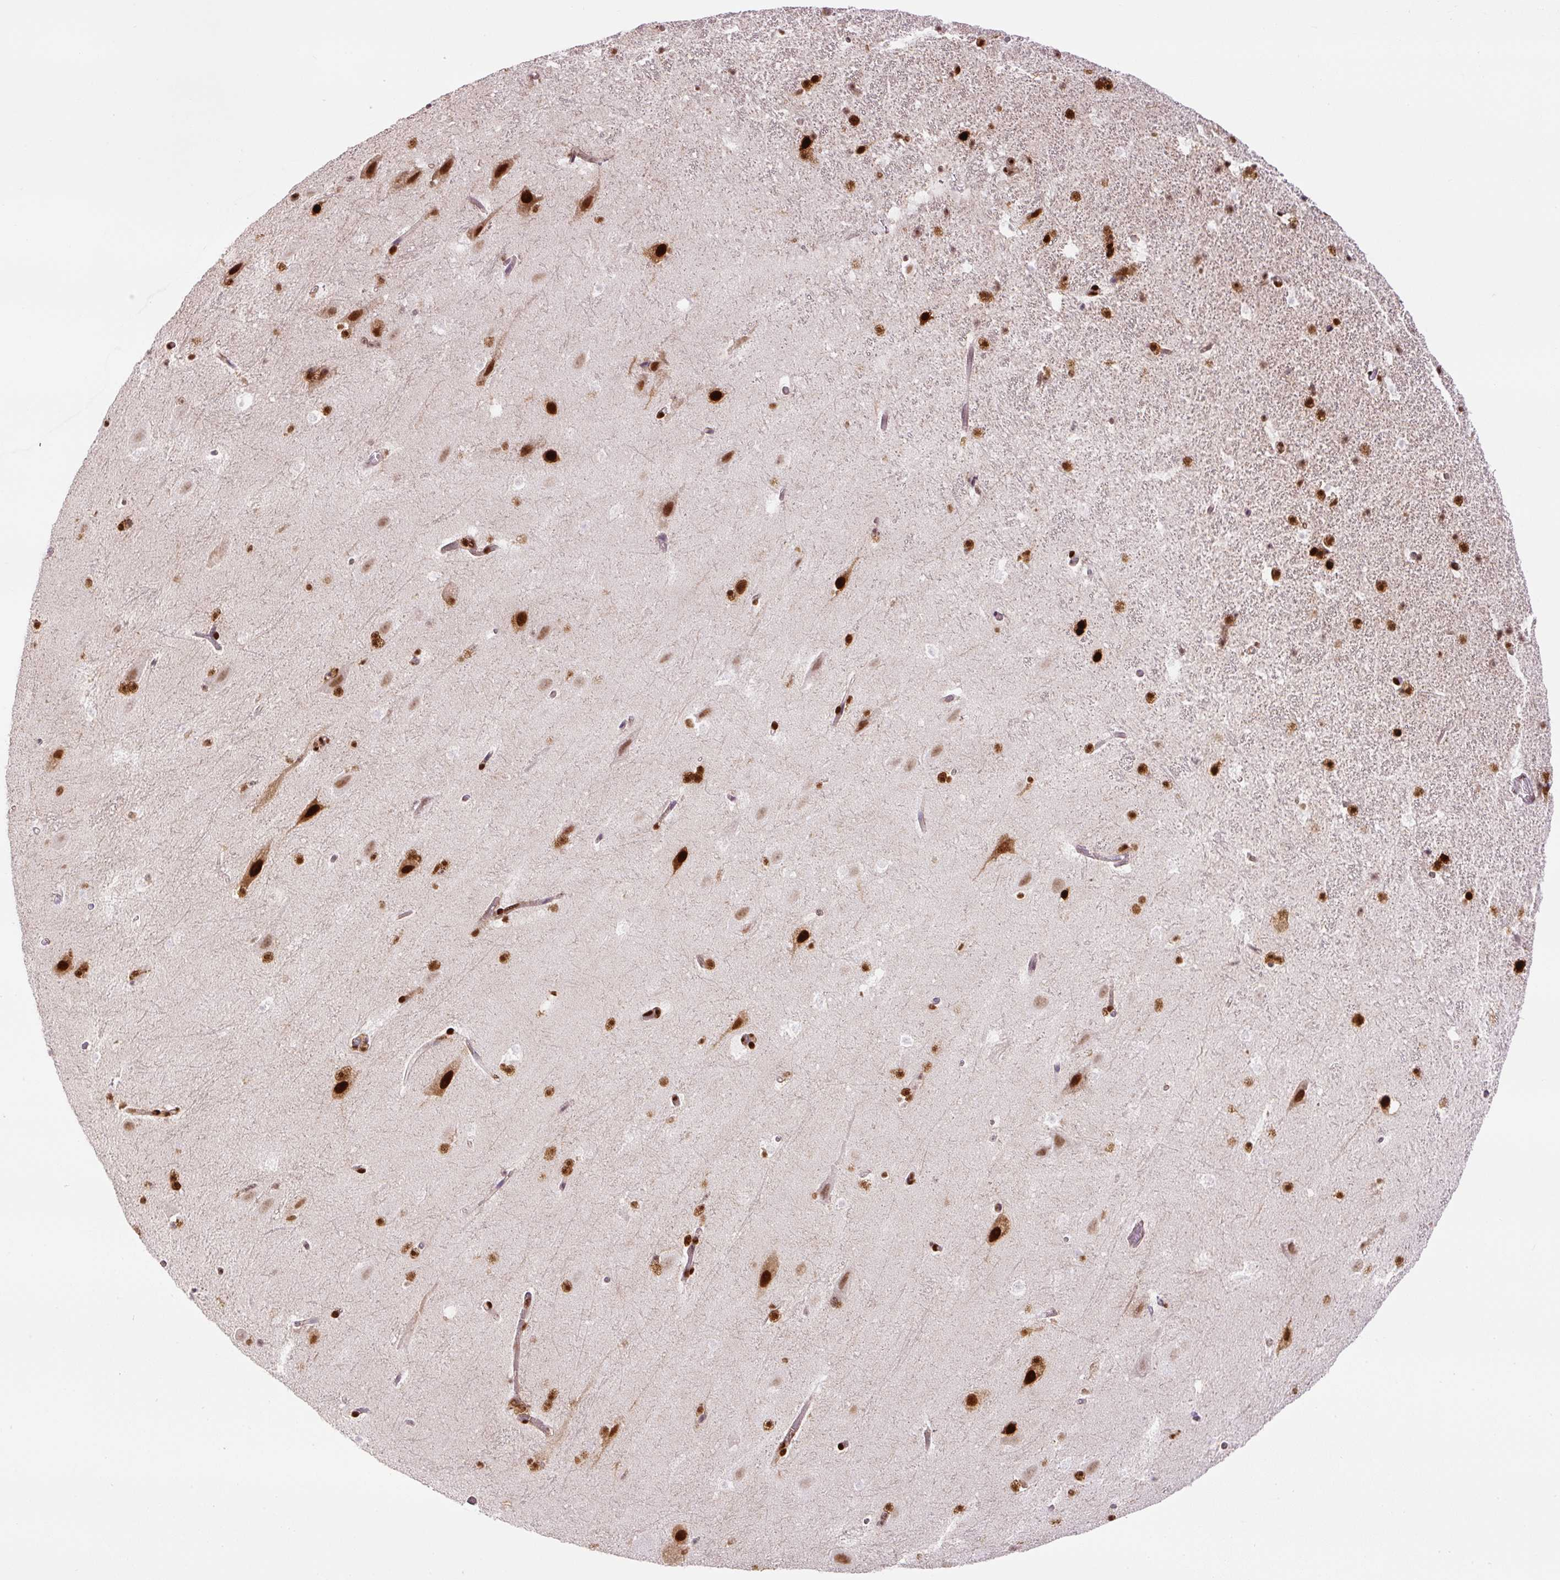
{"staining": {"intensity": "strong", "quantity": "25%-75%", "location": "nuclear"}, "tissue": "hippocampus", "cell_type": "Glial cells", "image_type": "normal", "snomed": [{"axis": "morphology", "description": "Normal tissue, NOS"}, {"axis": "topography", "description": "Hippocampus"}], "caption": "Immunohistochemistry (IHC) photomicrograph of normal hippocampus: hippocampus stained using immunohistochemistry (IHC) shows high levels of strong protein expression localized specifically in the nuclear of glial cells, appearing as a nuclear brown color.", "gene": "FUS", "patient": {"sex": "male", "age": 37}}